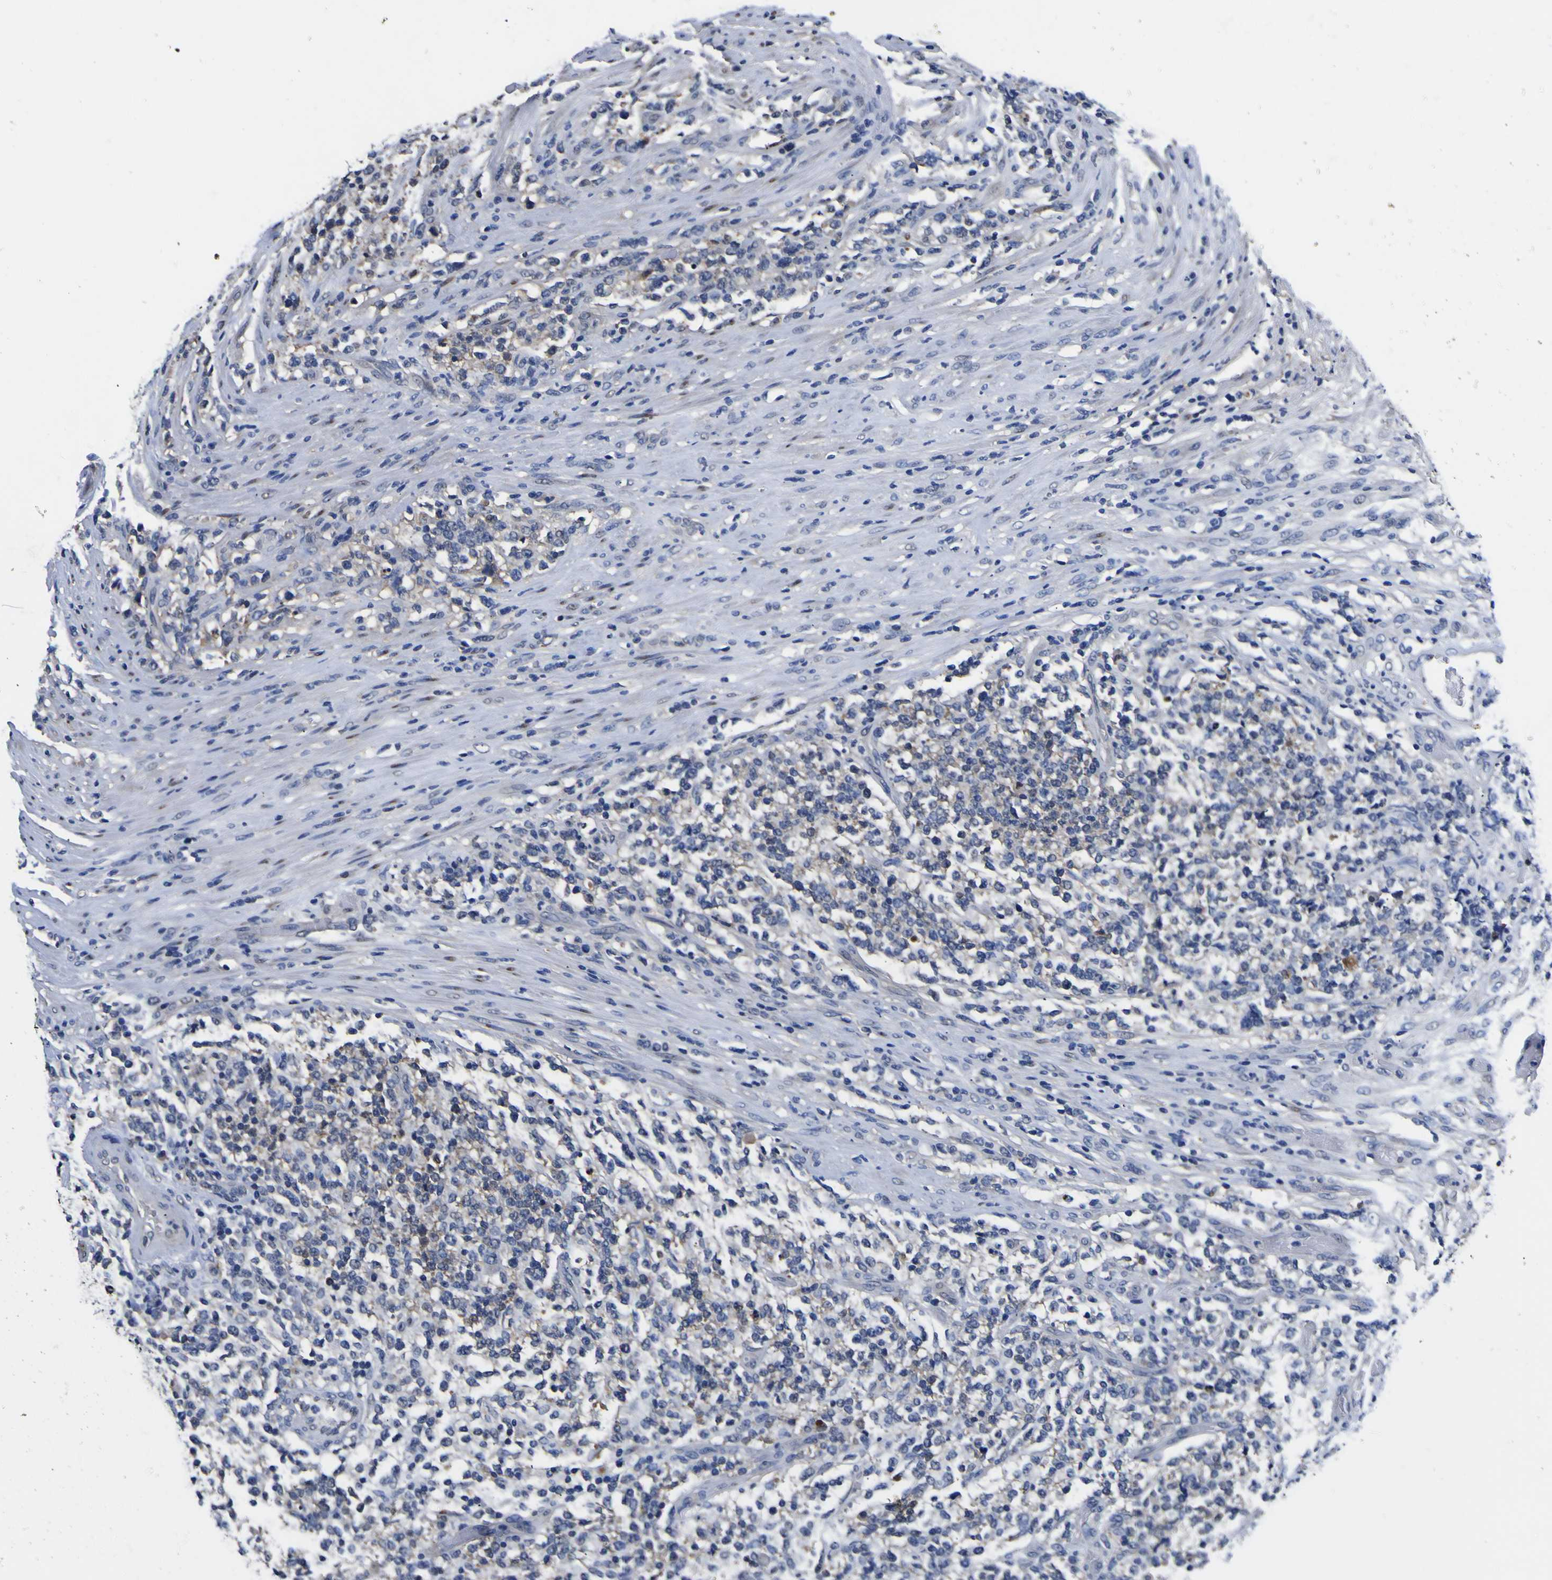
{"staining": {"intensity": "negative", "quantity": "none", "location": "none"}, "tissue": "lymphoma", "cell_type": "Tumor cells", "image_type": "cancer", "snomed": [{"axis": "morphology", "description": "Malignant lymphoma, non-Hodgkin's type, High grade"}, {"axis": "topography", "description": "Soft tissue"}], "caption": "Lymphoma was stained to show a protein in brown. There is no significant staining in tumor cells.", "gene": "FAM110B", "patient": {"sex": "male", "age": 18}}